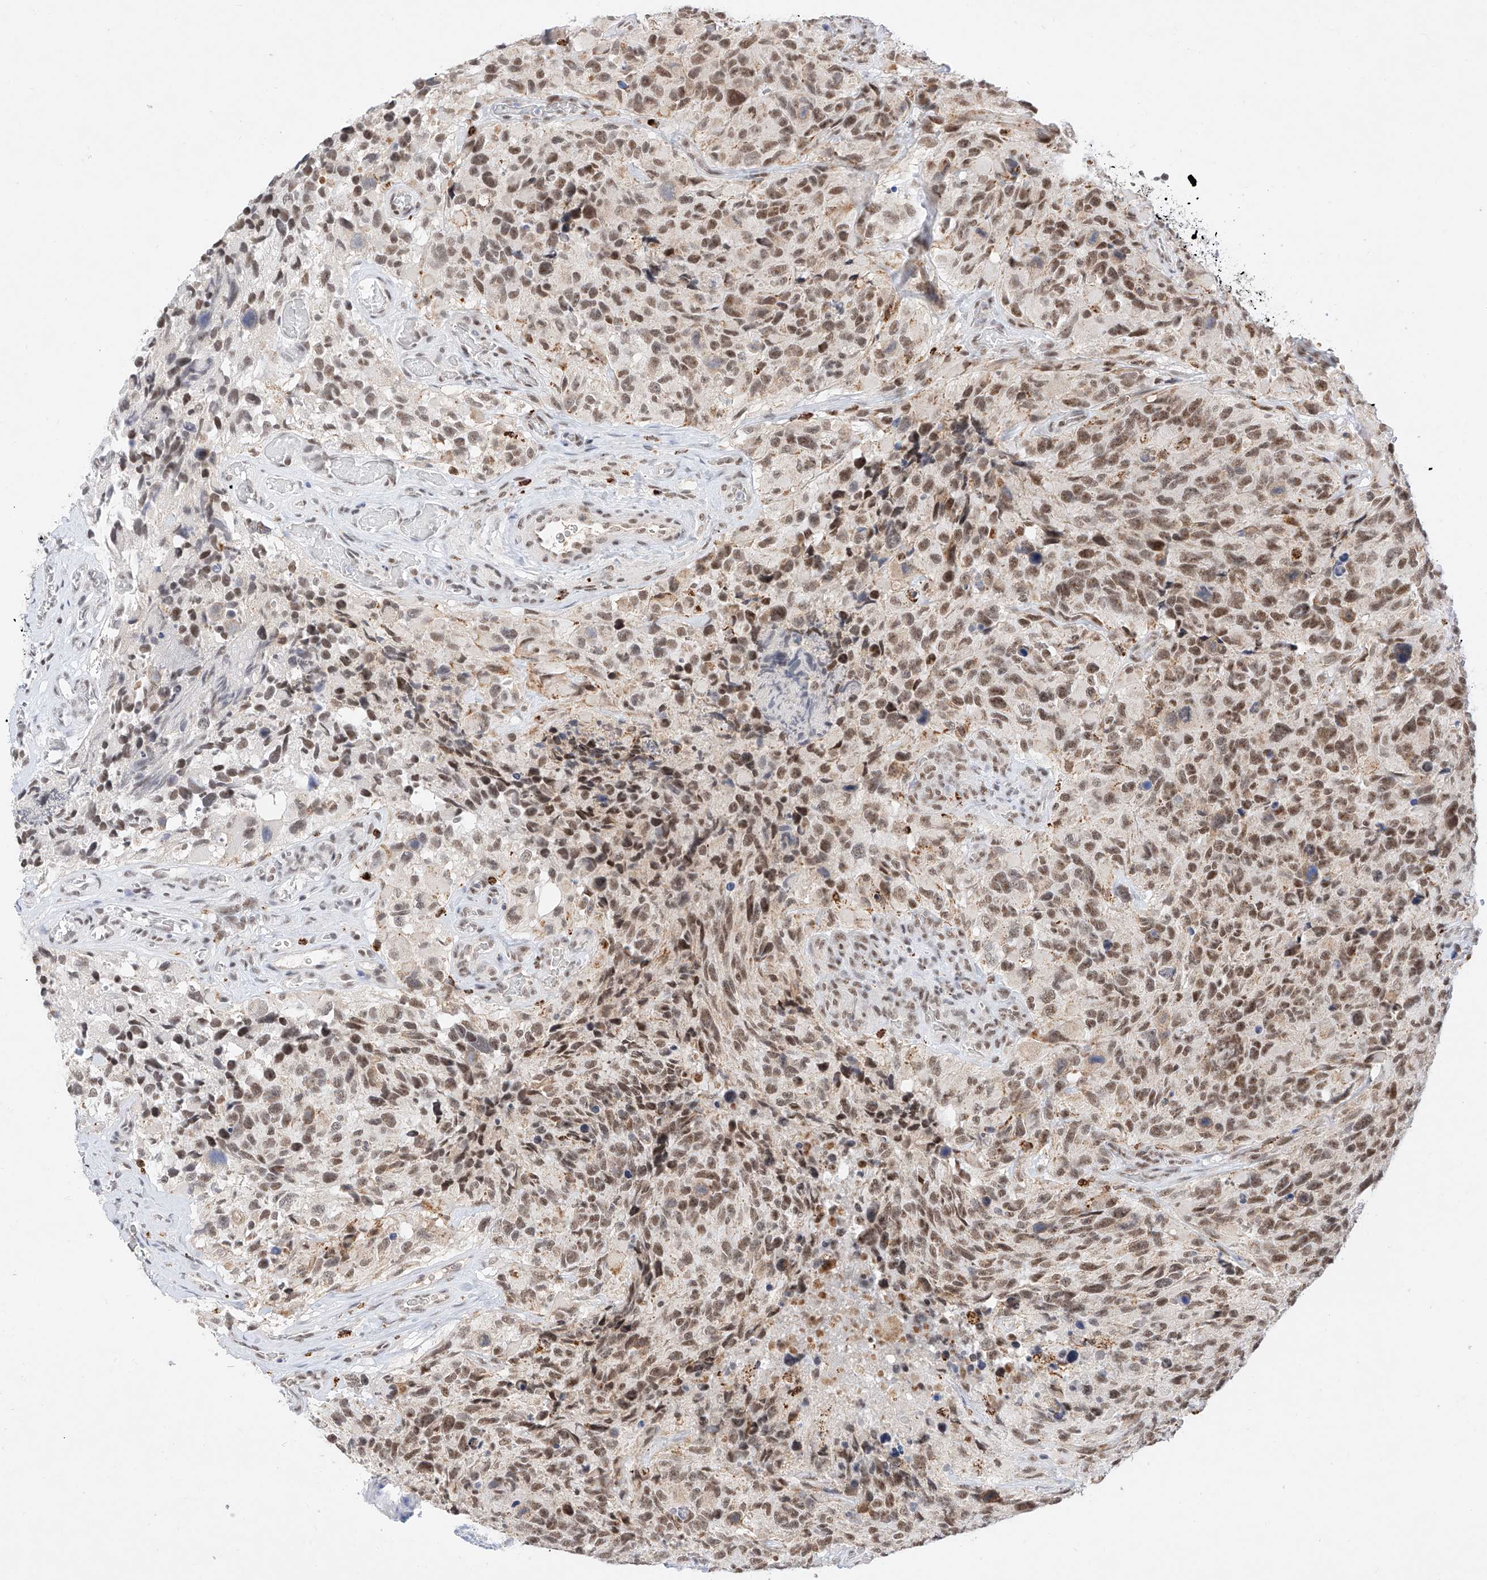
{"staining": {"intensity": "moderate", "quantity": ">75%", "location": "nuclear"}, "tissue": "glioma", "cell_type": "Tumor cells", "image_type": "cancer", "snomed": [{"axis": "morphology", "description": "Glioma, malignant, High grade"}, {"axis": "topography", "description": "Brain"}], "caption": "This micrograph shows IHC staining of malignant glioma (high-grade), with medium moderate nuclear expression in approximately >75% of tumor cells.", "gene": "NRF1", "patient": {"sex": "male", "age": 69}}